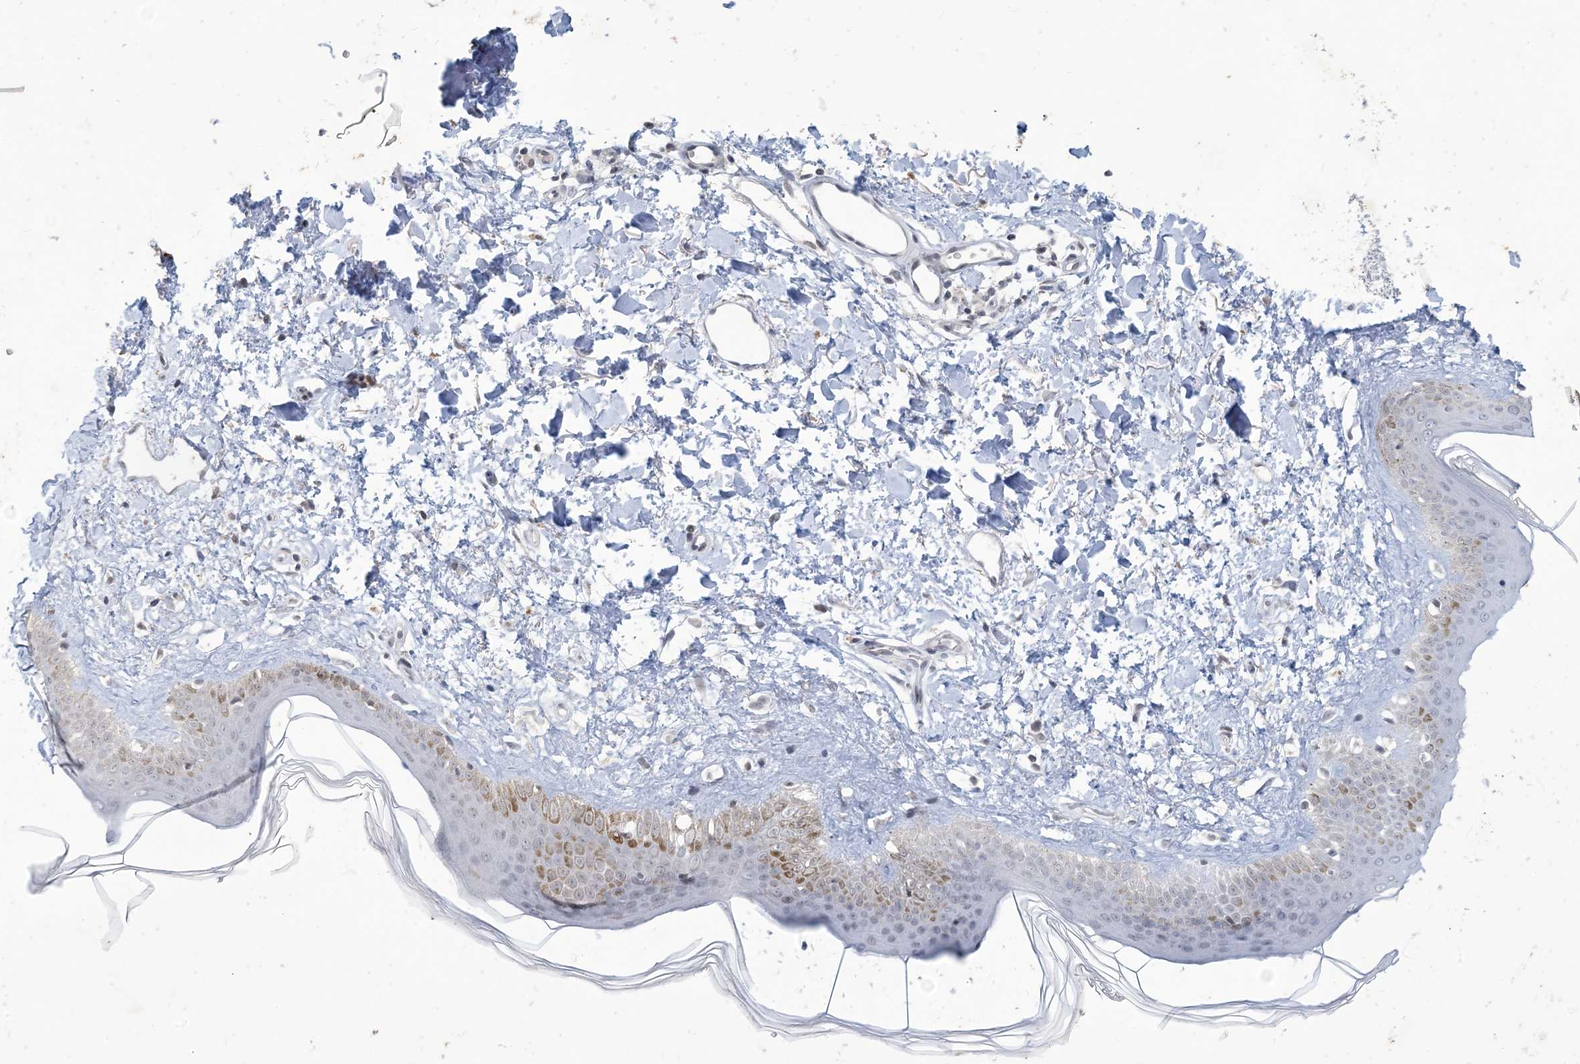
{"staining": {"intensity": "negative", "quantity": "none", "location": "none"}, "tissue": "skin", "cell_type": "Fibroblasts", "image_type": "normal", "snomed": [{"axis": "morphology", "description": "Normal tissue, NOS"}, {"axis": "topography", "description": "Skin"}], "caption": "Immunohistochemical staining of normal human skin reveals no significant positivity in fibroblasts. Nuclei are stained in blue.", "gene": "ZNF674", "patient": {"sex": "female", "age": 58}}